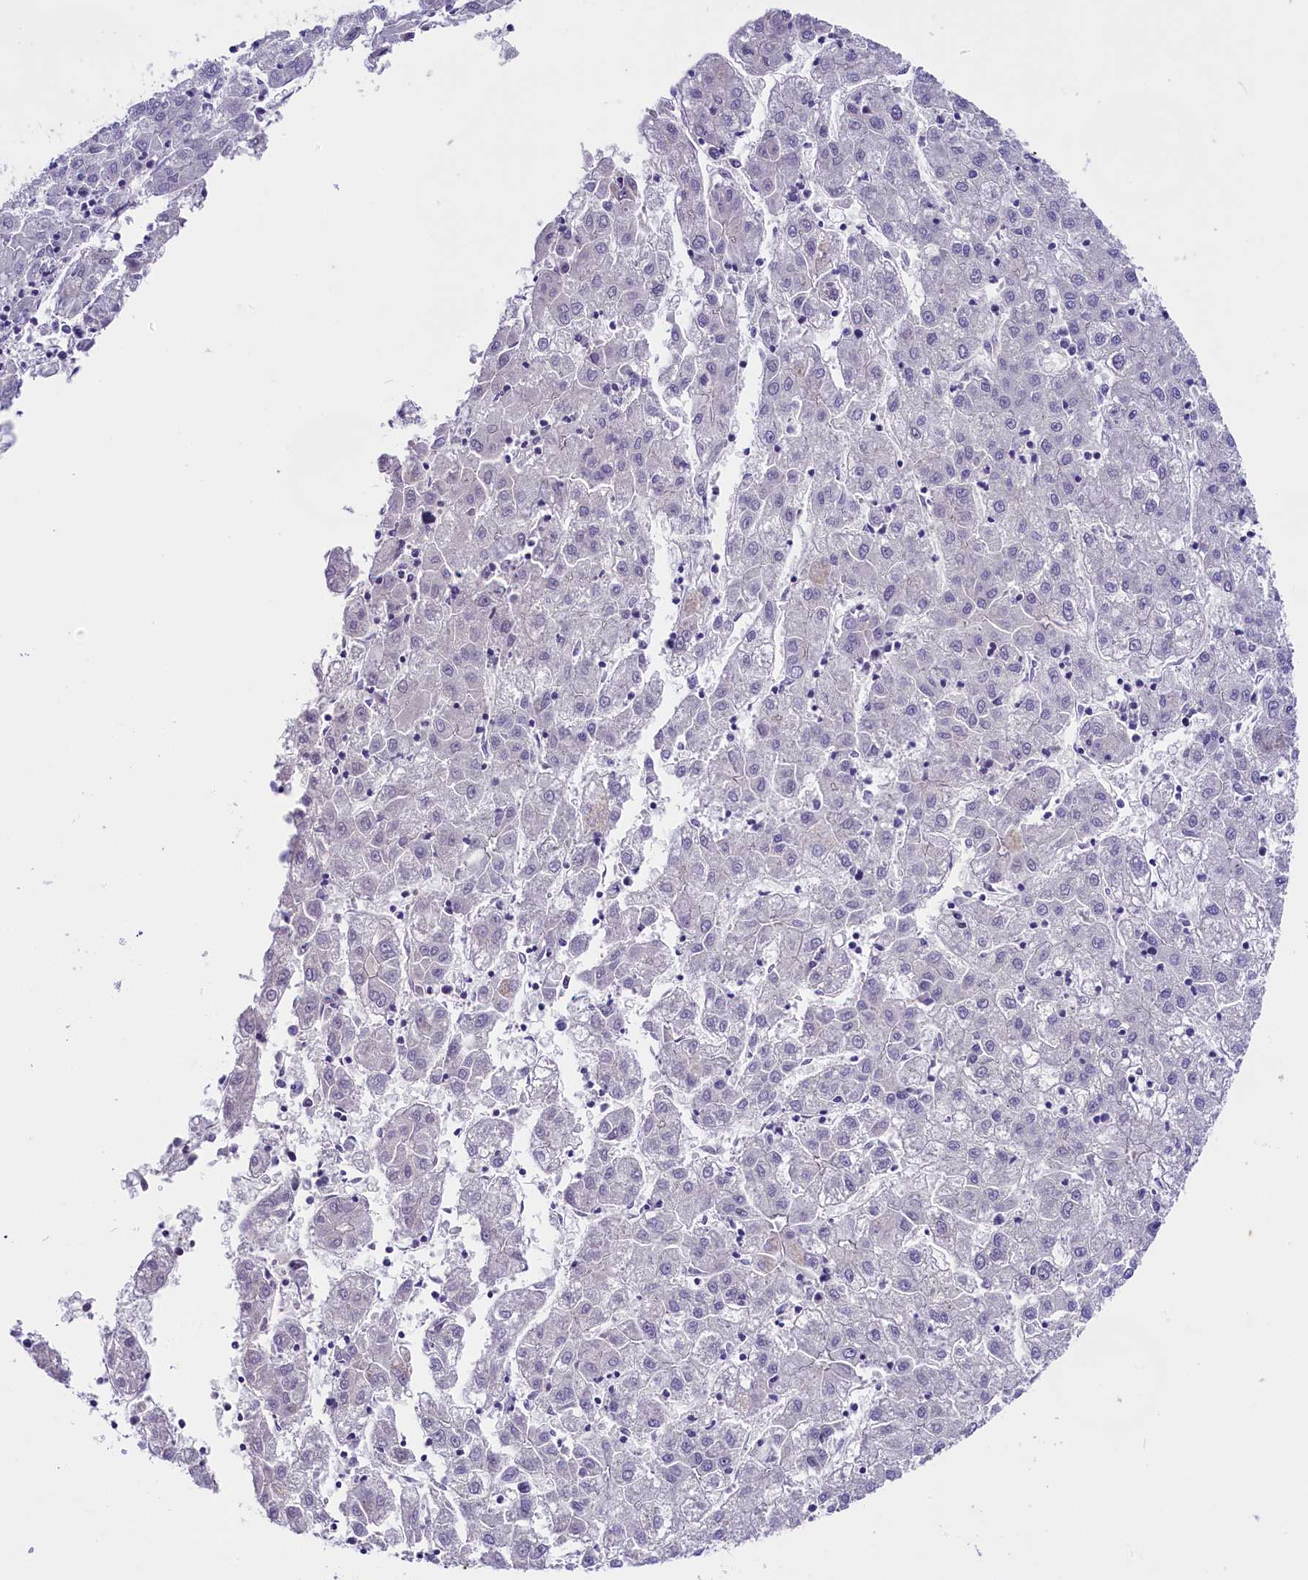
{"staining": {"intensity": "negative", "quantity": "none", "location": "none"}, "tissue": "liver cancer", "cell_type": "Tumor cells", "image_type": "cancer", "snomed": [{"axis": "morphology", "description": "Carcinoma, Hepatocellular, NOS"}, {"axis": "topography", "description": "Liver"}], "caption": "DAB immunohistochemical staining of hepatocellular carcinoma (liver) shows no significant staining in tumor cells. (DAB immunohistochemistry (IHC) with hematoxylin counter stain).", "gene": "OSGEP", "patient": {"sex": "male", "age": 72}}